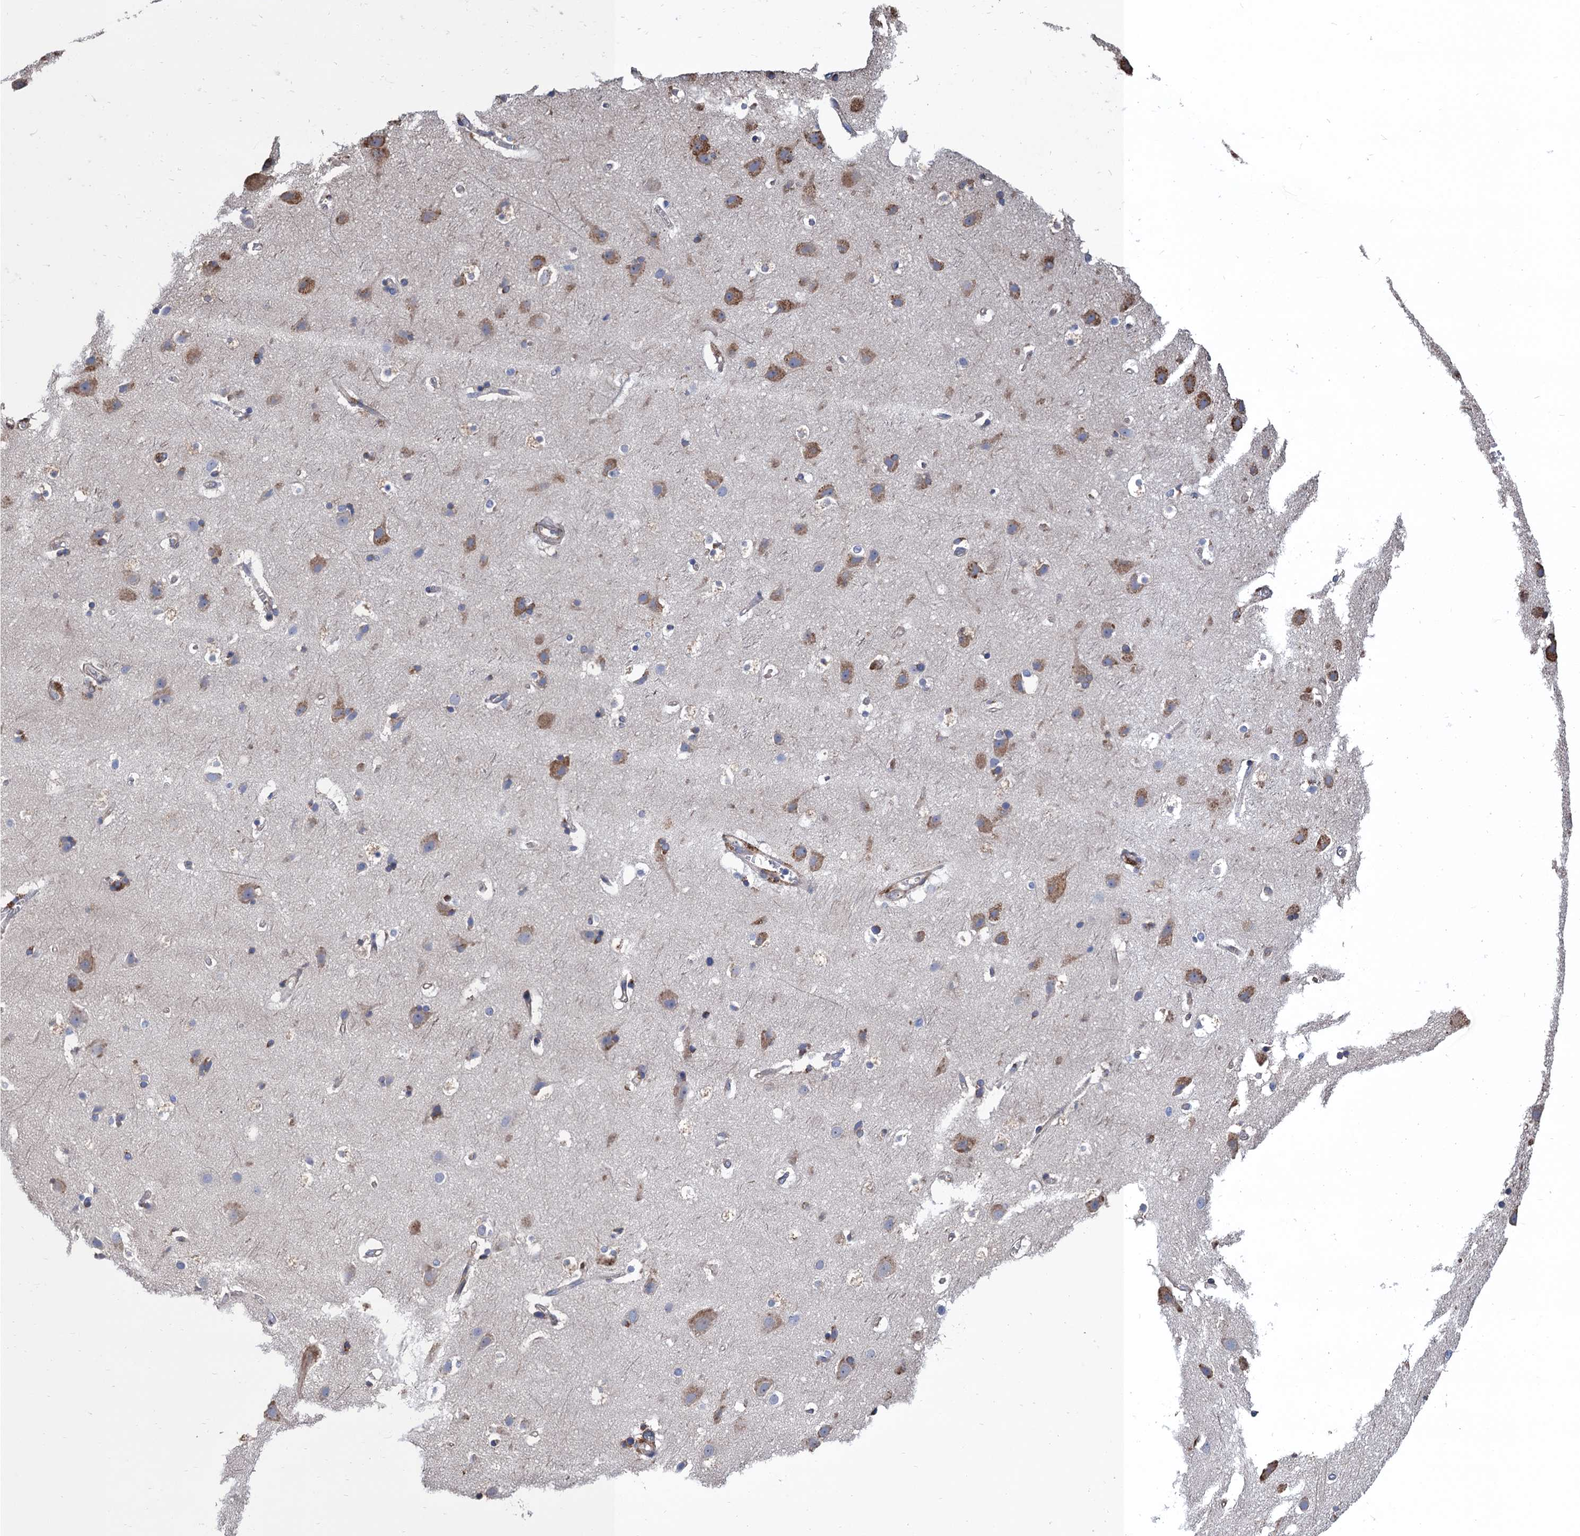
{"staining": {"intensity": "moderate", "quantity": "25%-75%", "location": "cytoplasmic/membranous"}, "tissue": "cerebral cortex", "cell_type": "Endothelial cells", "image_type": "normal", "snomed": [{"axis": "morphology", "description": "Normal tissue, NOS"}, {"axis": "topography", "description": "Cerebral cortex"}], "caption": "Brown immunohistochemical staining in normal cerebral cortex shows moderate cytoplasmic/membranous staining in approximately 25%-75% of endothelial cells.", "gene": "CNNM1", "patient": {"sex": "male", "age": 54}}